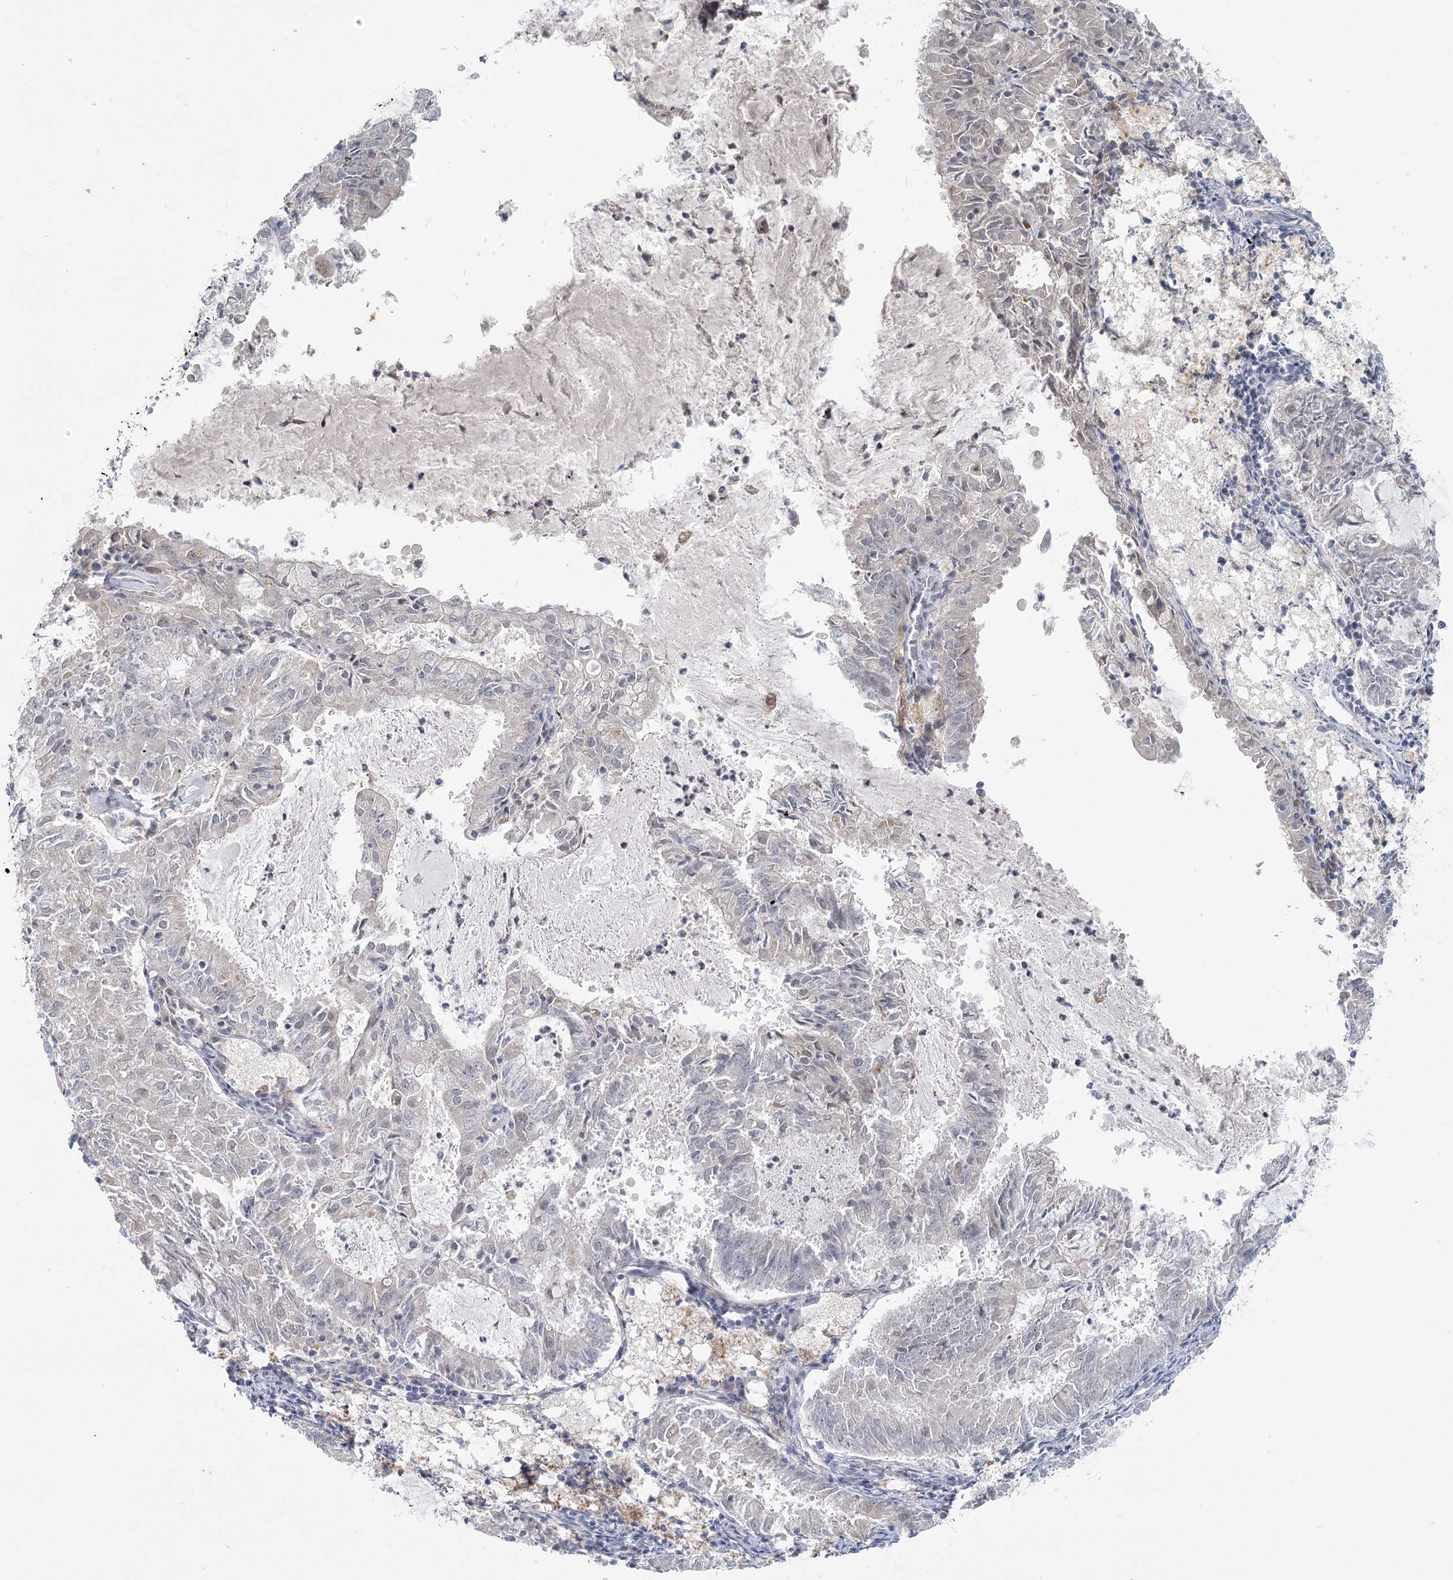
{"staining": {"intensity": "negative", "quantity": "none", "location": "none"}, "tissue": "endometrial cancer", "cell_type": "Tumor cells", "image_type": "cancer", "snomed": [{"axis": "morphology", "description": "Adenocarcinoma, NOS"}, {"axis": "topography", "description": "Endometrium"}], "caption": "Photomicrograph shows no significant protein positivity in tumor cells of endometrial adenocarcinoma.", "gene": "USP11", "patient": {"sex": "female", "age": 57}}